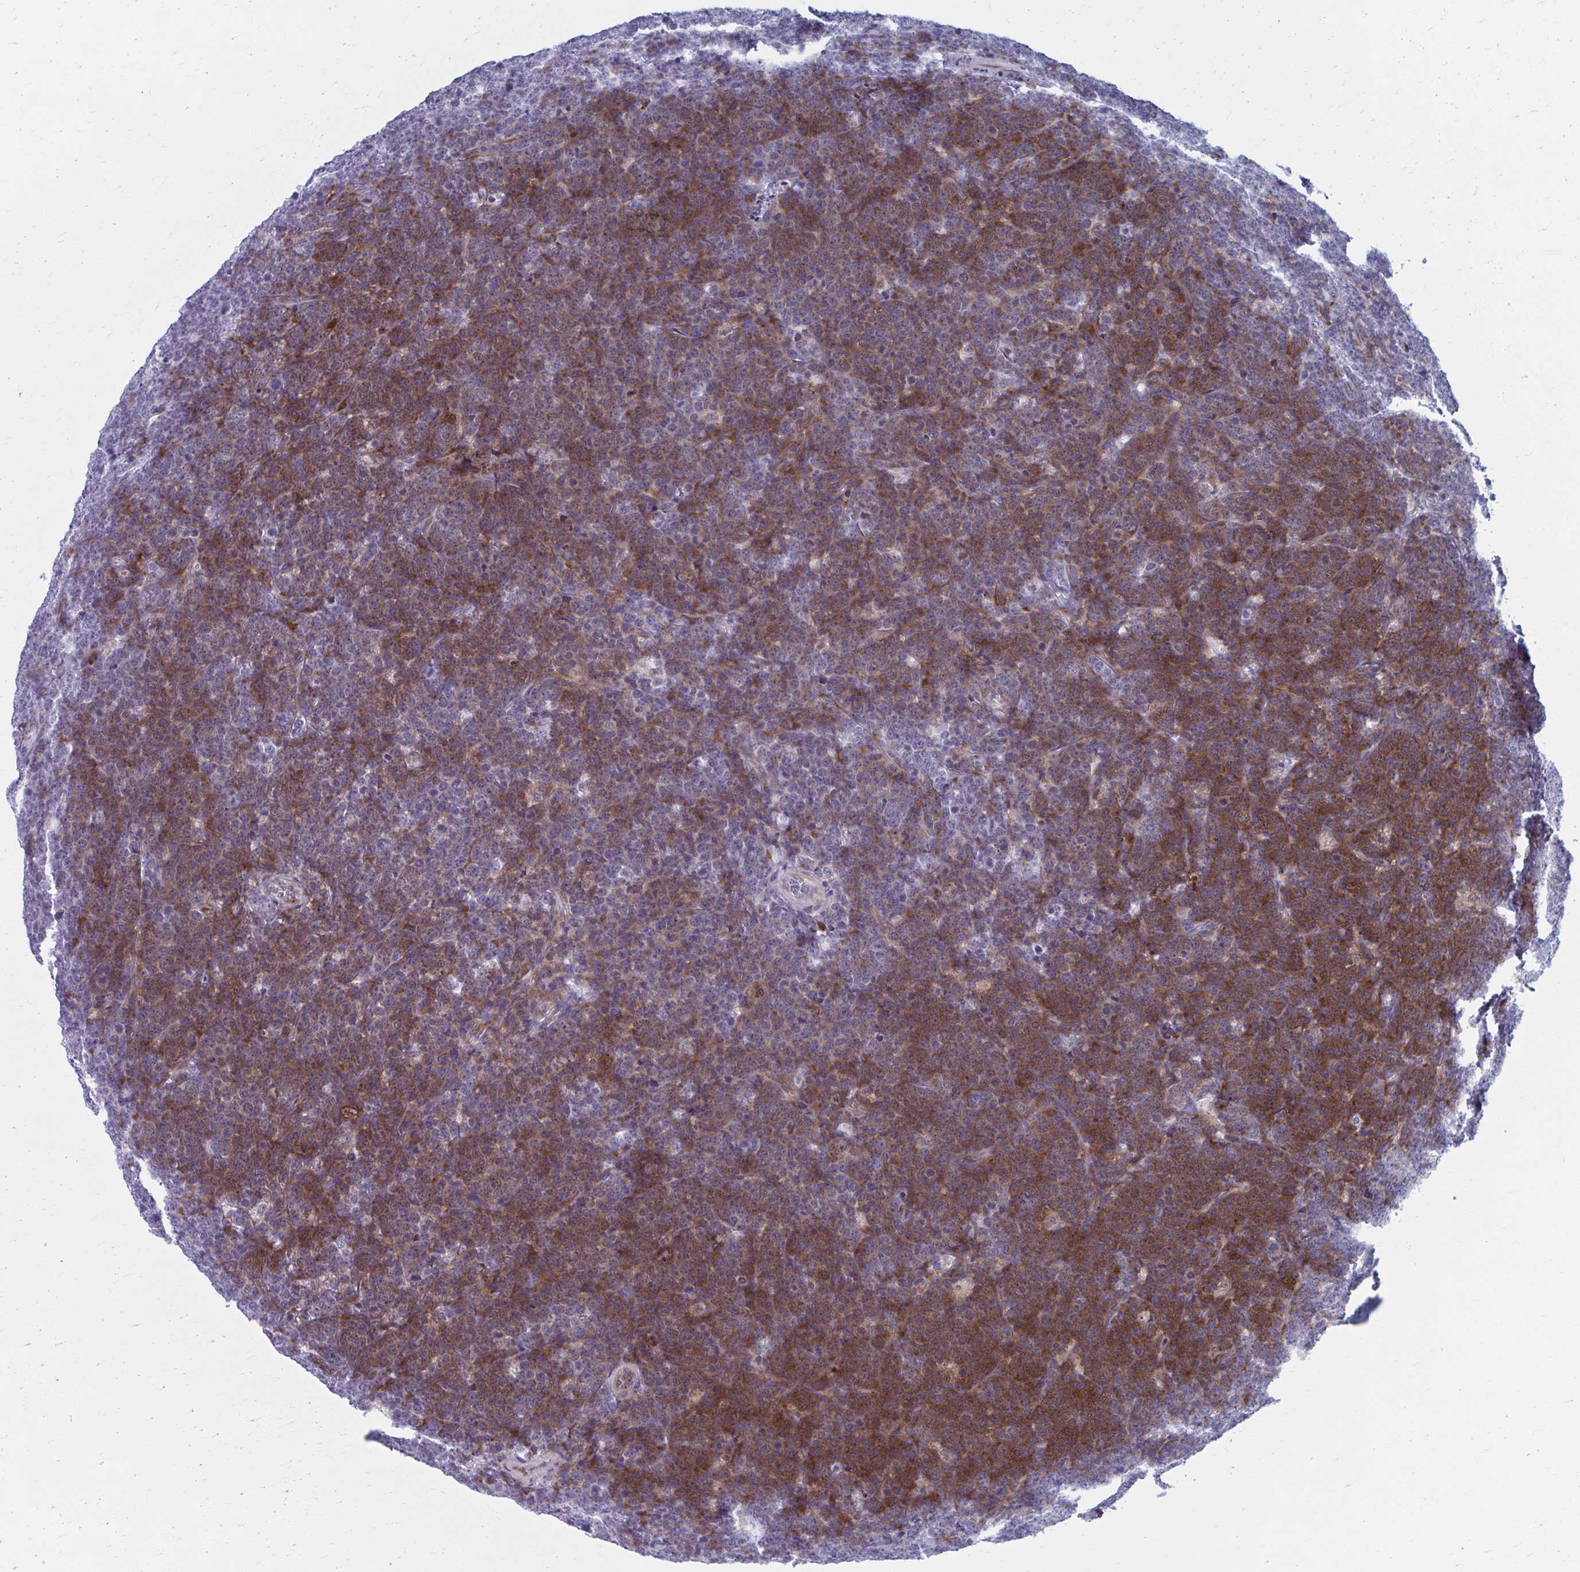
{"staining": {"intensity": "moderate", "quantity": "25%-75%", "location": "cytoplasmic/membranous"}, "tissue": "lymphoma", "cell_type": "Tumor cells", "image_type": "cancer", "snomed": [{"axis": "morphology", "description": "Malignant lymphoma, non-Hodgkin's type, High grade"}, {"axis": "topography", "description": "Small intestine"}, {"axis": "topography", "description": "Colon"}], "caption": "An IHC photomicrograph of tumor tissue is shown. Protein staining in brown highlights moderate cytoplasmic/membranous positivity in lymphoma within tumor cells.", "gene": "OLFM2", "patient": {"sex": "male", "age": 8}}